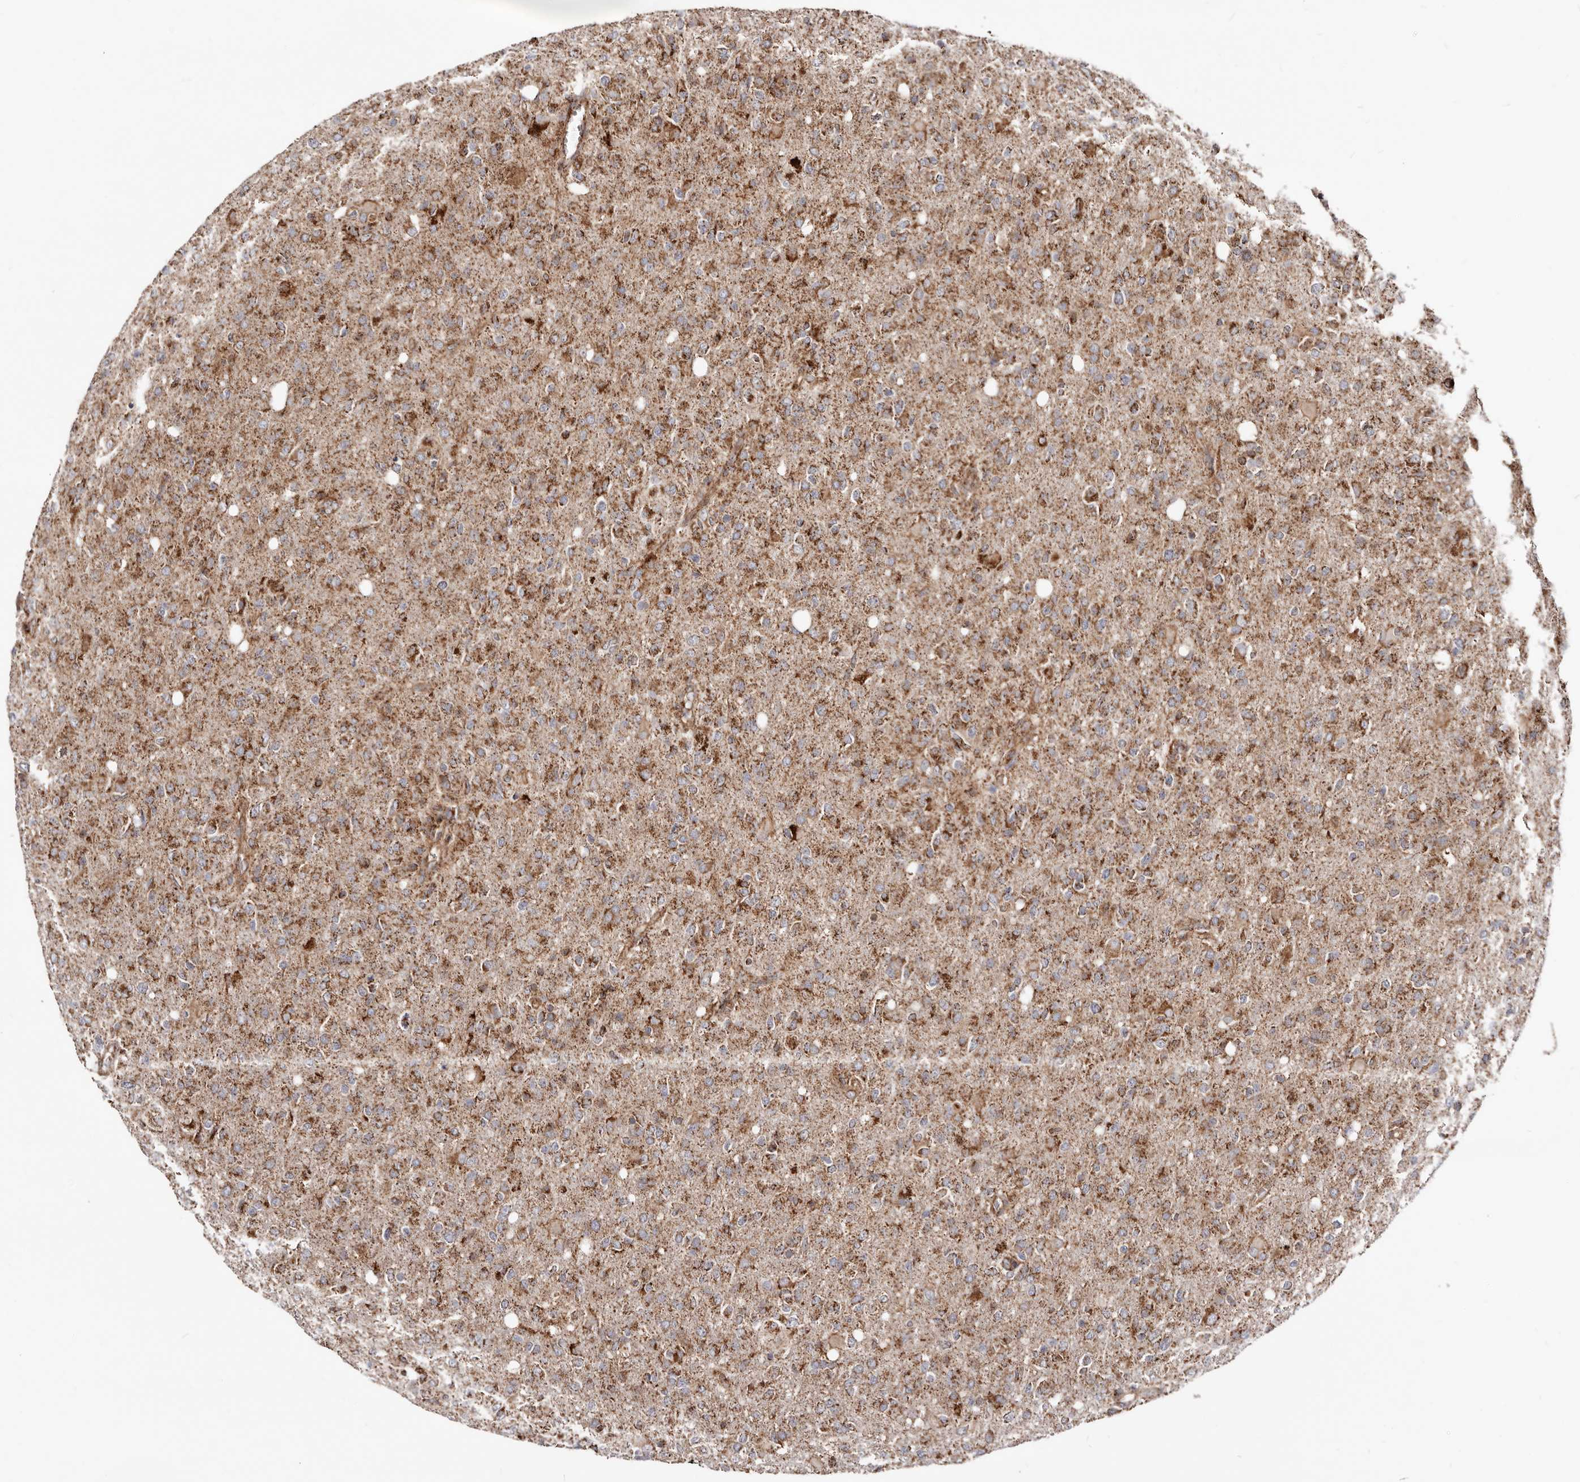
{"staining": {"intensity": "moderate", "quantity": ">75%", "location": "cytoplasmic/membranous"}, "tissue": "glioma", "cell_type": "Tumor cells", "image_type": "cancer", "snomed": [{"axis": "morphology", "description": "Glioma, malignant, High grade"}, {"axis": "topography", "description": "Brain"}], "caption": "Protein expression analysis of glioma exhibits moderate cytoplasmic/membranous positivity in about >75% of tumor cells.", "gene": "PRKACB", "patient": {"sex": "female", "age": 57}}